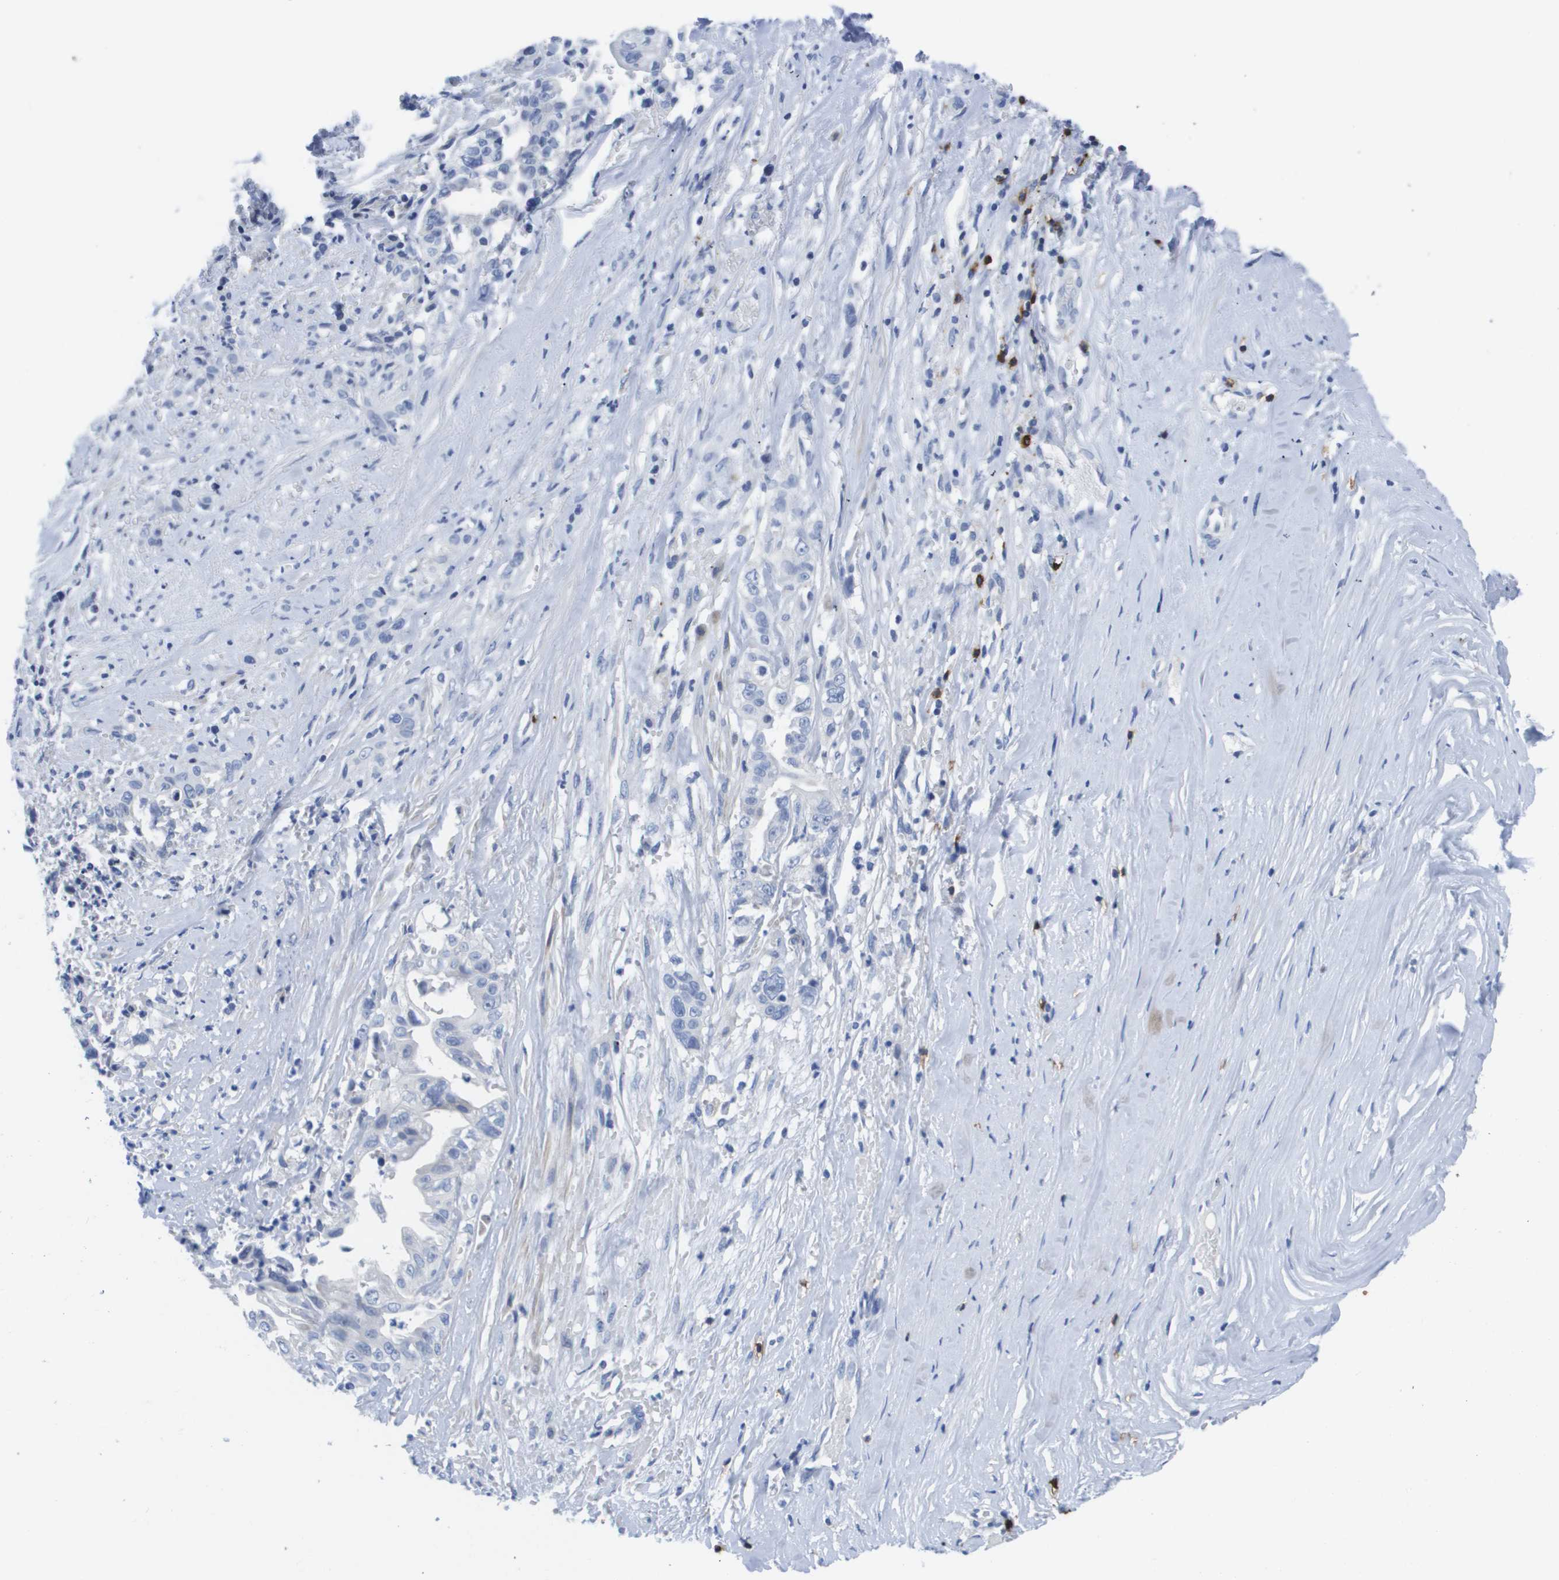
{"staining": {"intensity": "negative", "quantity": "none", "location": "none"}, "tissue": "liver cancer", "cell_type": "Tumor cells", "image_type": "cancer", "snomed": [{"axis": "morphology", "description": "Cholangiocarcinoma"}, {"axis": "topography", "description": "Liver"}], "caption": "The immunohistochemistry image has no significant positivity in tumor cells of liver cancer tissue.", "gene": "MS4A1", "patient": {"sex": "female", "age": 70}}